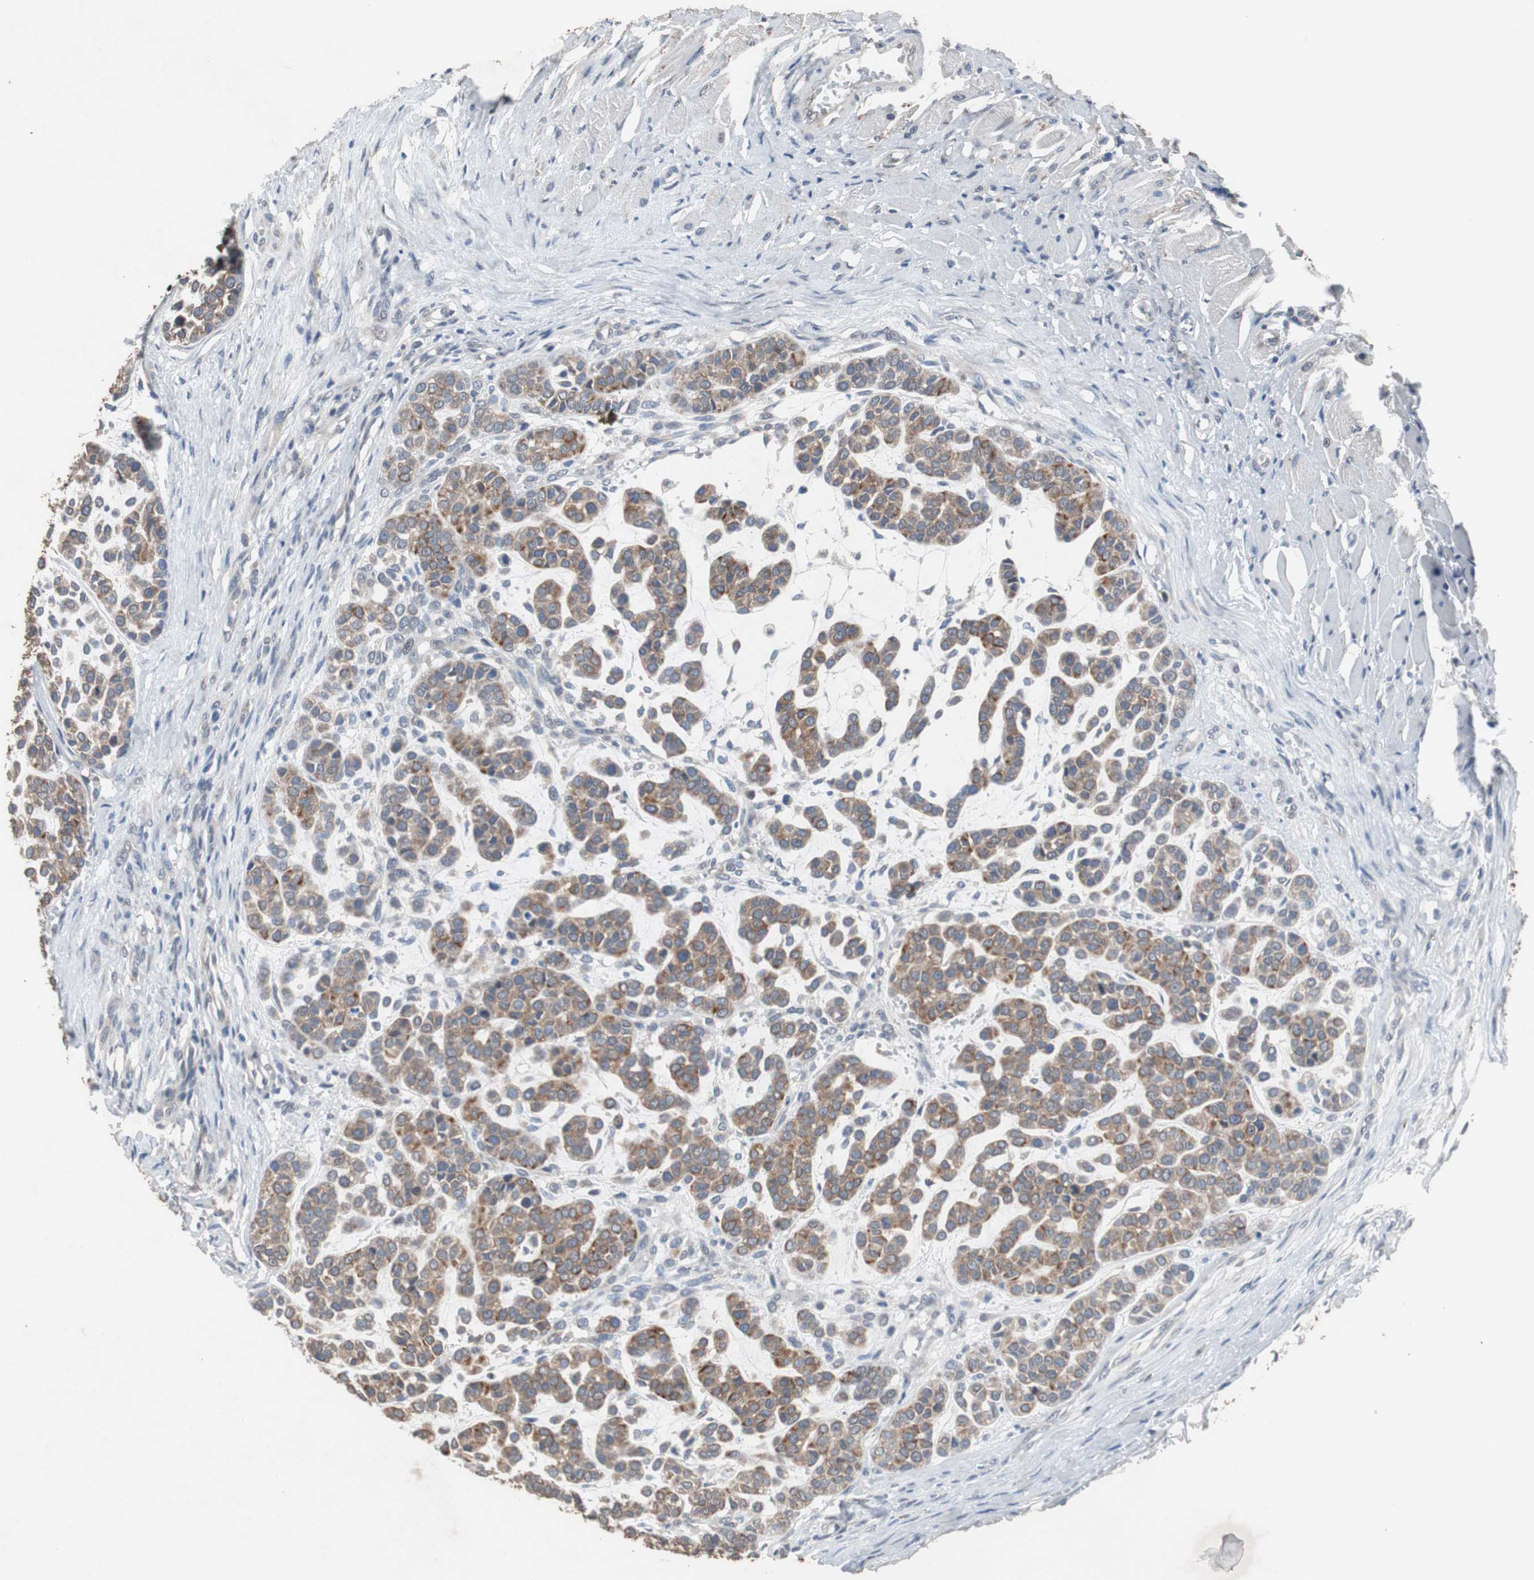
{"staining": {"intensity": "moderate", "quantity": ">75%", "location": "cytoplasmic/membranous"}, "tissue": "head and neck cancer", "cell_type": "Tumor cells", "image_type": "cancer", "snomed": [{"axis": "morphology", "description": "Adenocarcinoma, NOS"}, {"axis": "morphology", "description": "Adenoma, NOS"}, {"axis": "topography", "description": "Head-Neck"}], "caption": "Immunohistochemistry (IHC) (DAB) staining of adenocarcinoma (head and neck) exhibits moderate cytoplasmic/membranous protein staining in about >75% of tumor cells. Ihc stains the protein of interest in brown and the nuclei are stained blue.", "gene": "USP10", "patient": {"sex": "female", "age": 55}}